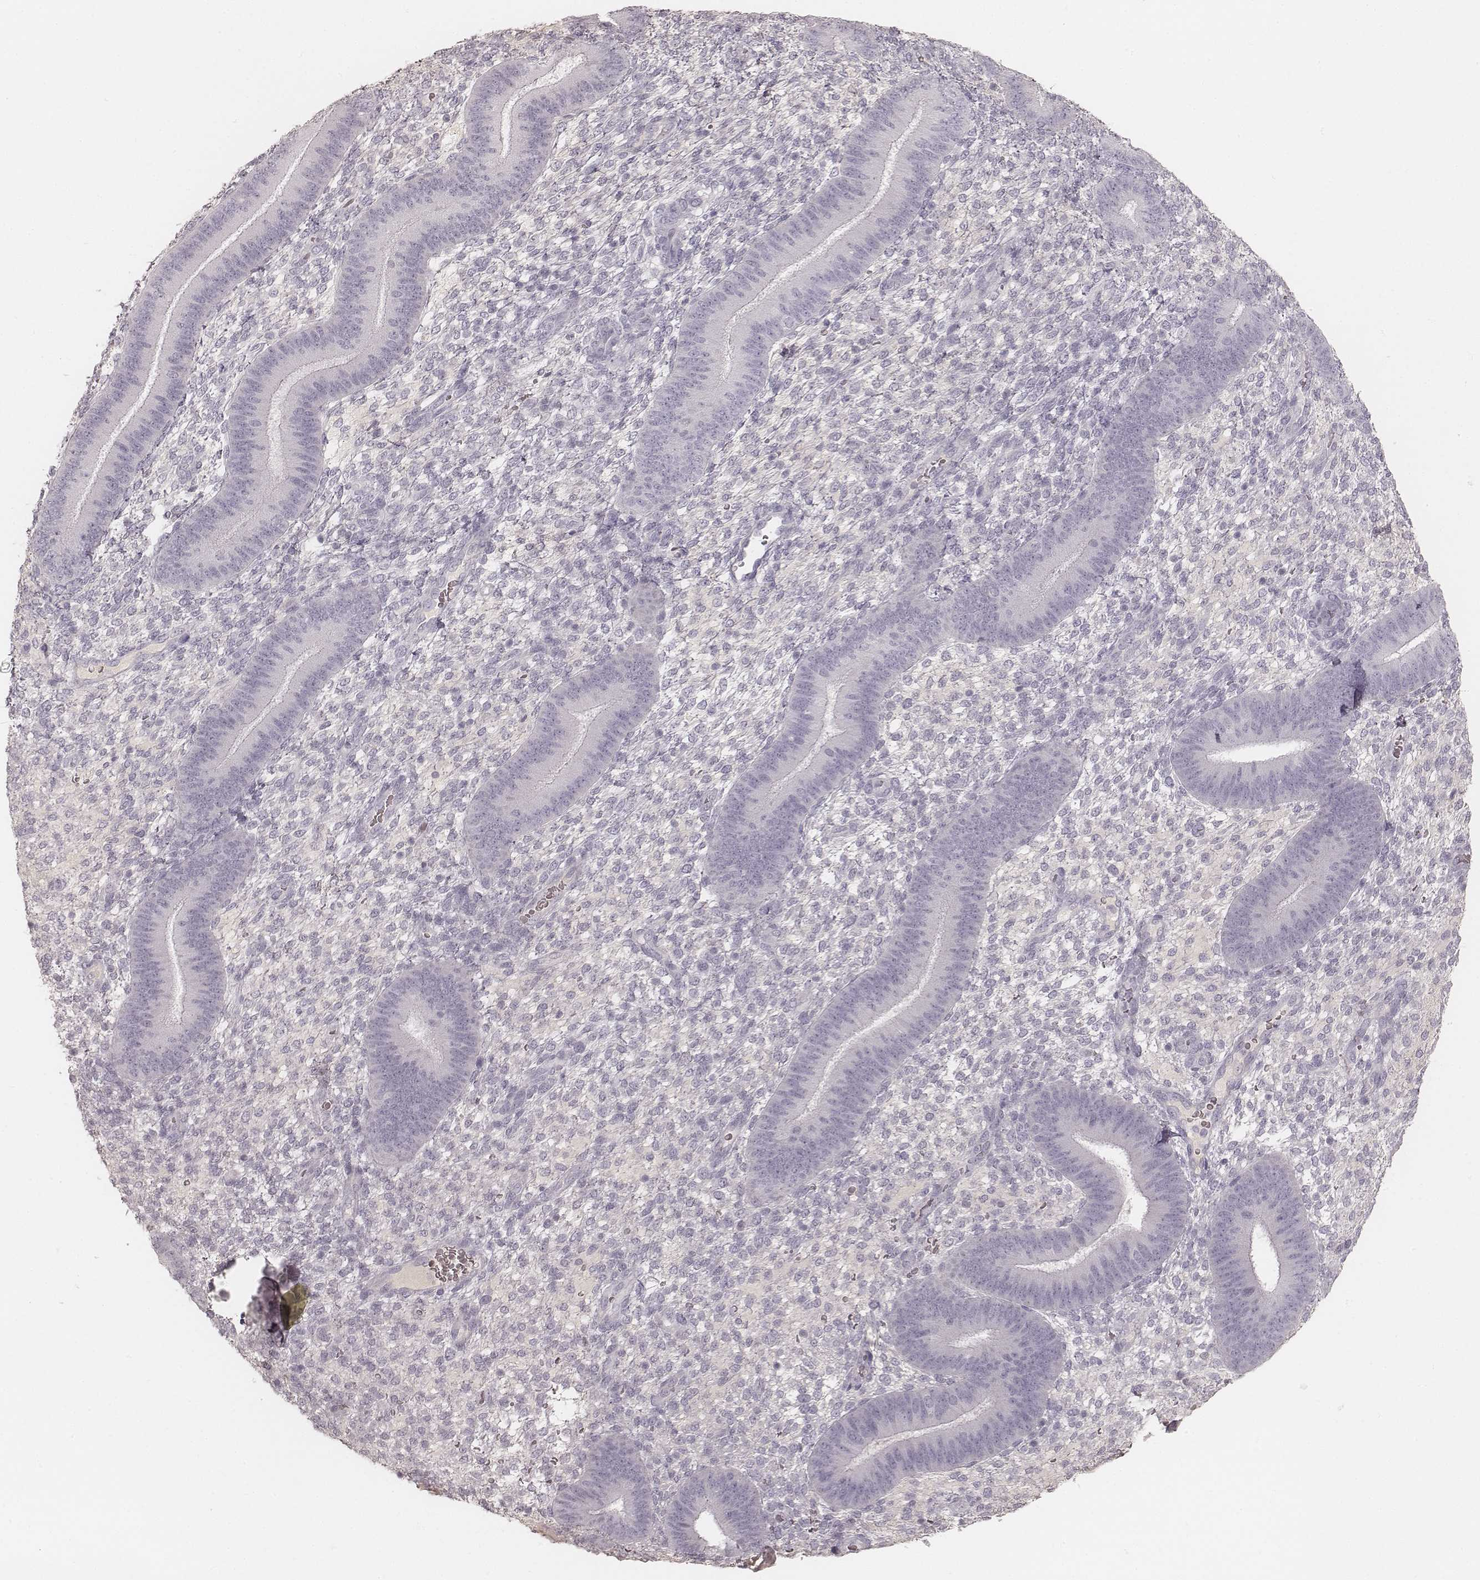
{"staining": {"intensity": "negative", "quantity": "none", "location": "none"}, "tissue": "endometrium", "cell_type": "Cells in endometrial stroma", "image_type": "normal", "snomed": [{"axis": "morphology", "description": "Normal tissue, NOS"}, {"axis": "topography", "description": "Endometrium"}], "caption": "DAB immunohistochemical staining of benign human endometrium demonstrates no significant staining in cells in endometrial stroma.", "gene": "KRT31", "patient": {"sex": "female", "age": 39}}